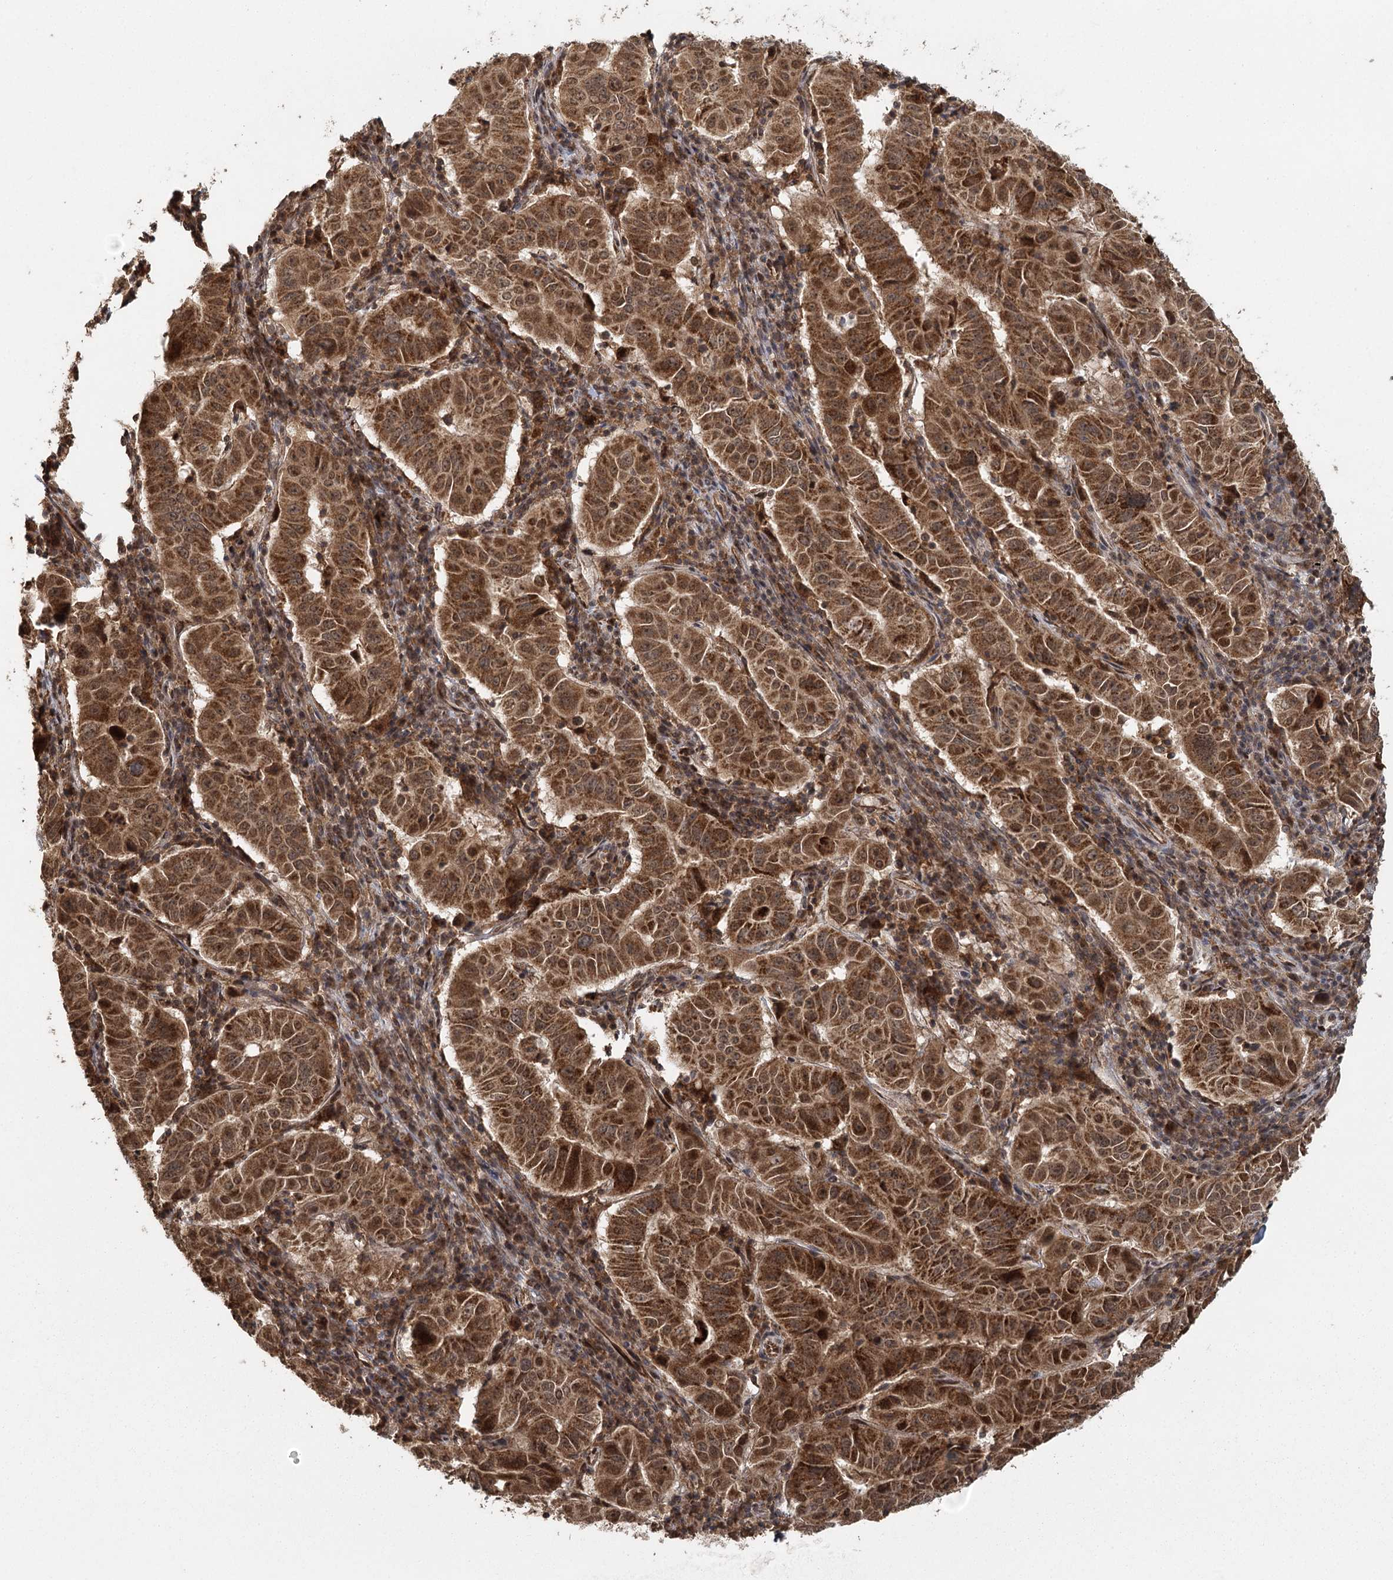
{"staining": {"intensity": "strong", "quantity": ">75%", "location": "cytoplasmic/membranous"}, "tissue": "pancreatic cancer", "cell_type": "Tumor cells", "image_type": "cancer", "snomed": [{"axis": "morphology", "description": "Adenocarcinoma, NOS"}, {"axis": "topography", "description": "Pancreas"}], "caption": "About >75% of tumor cells in adenocarcinoma (pancreatic) exhibit strong cytoplasmic/membranous protein expression as visualized by brown immunohistochemical staining.", "gene": "MICU1", "patient": {"sex": "male", "age": 63}}